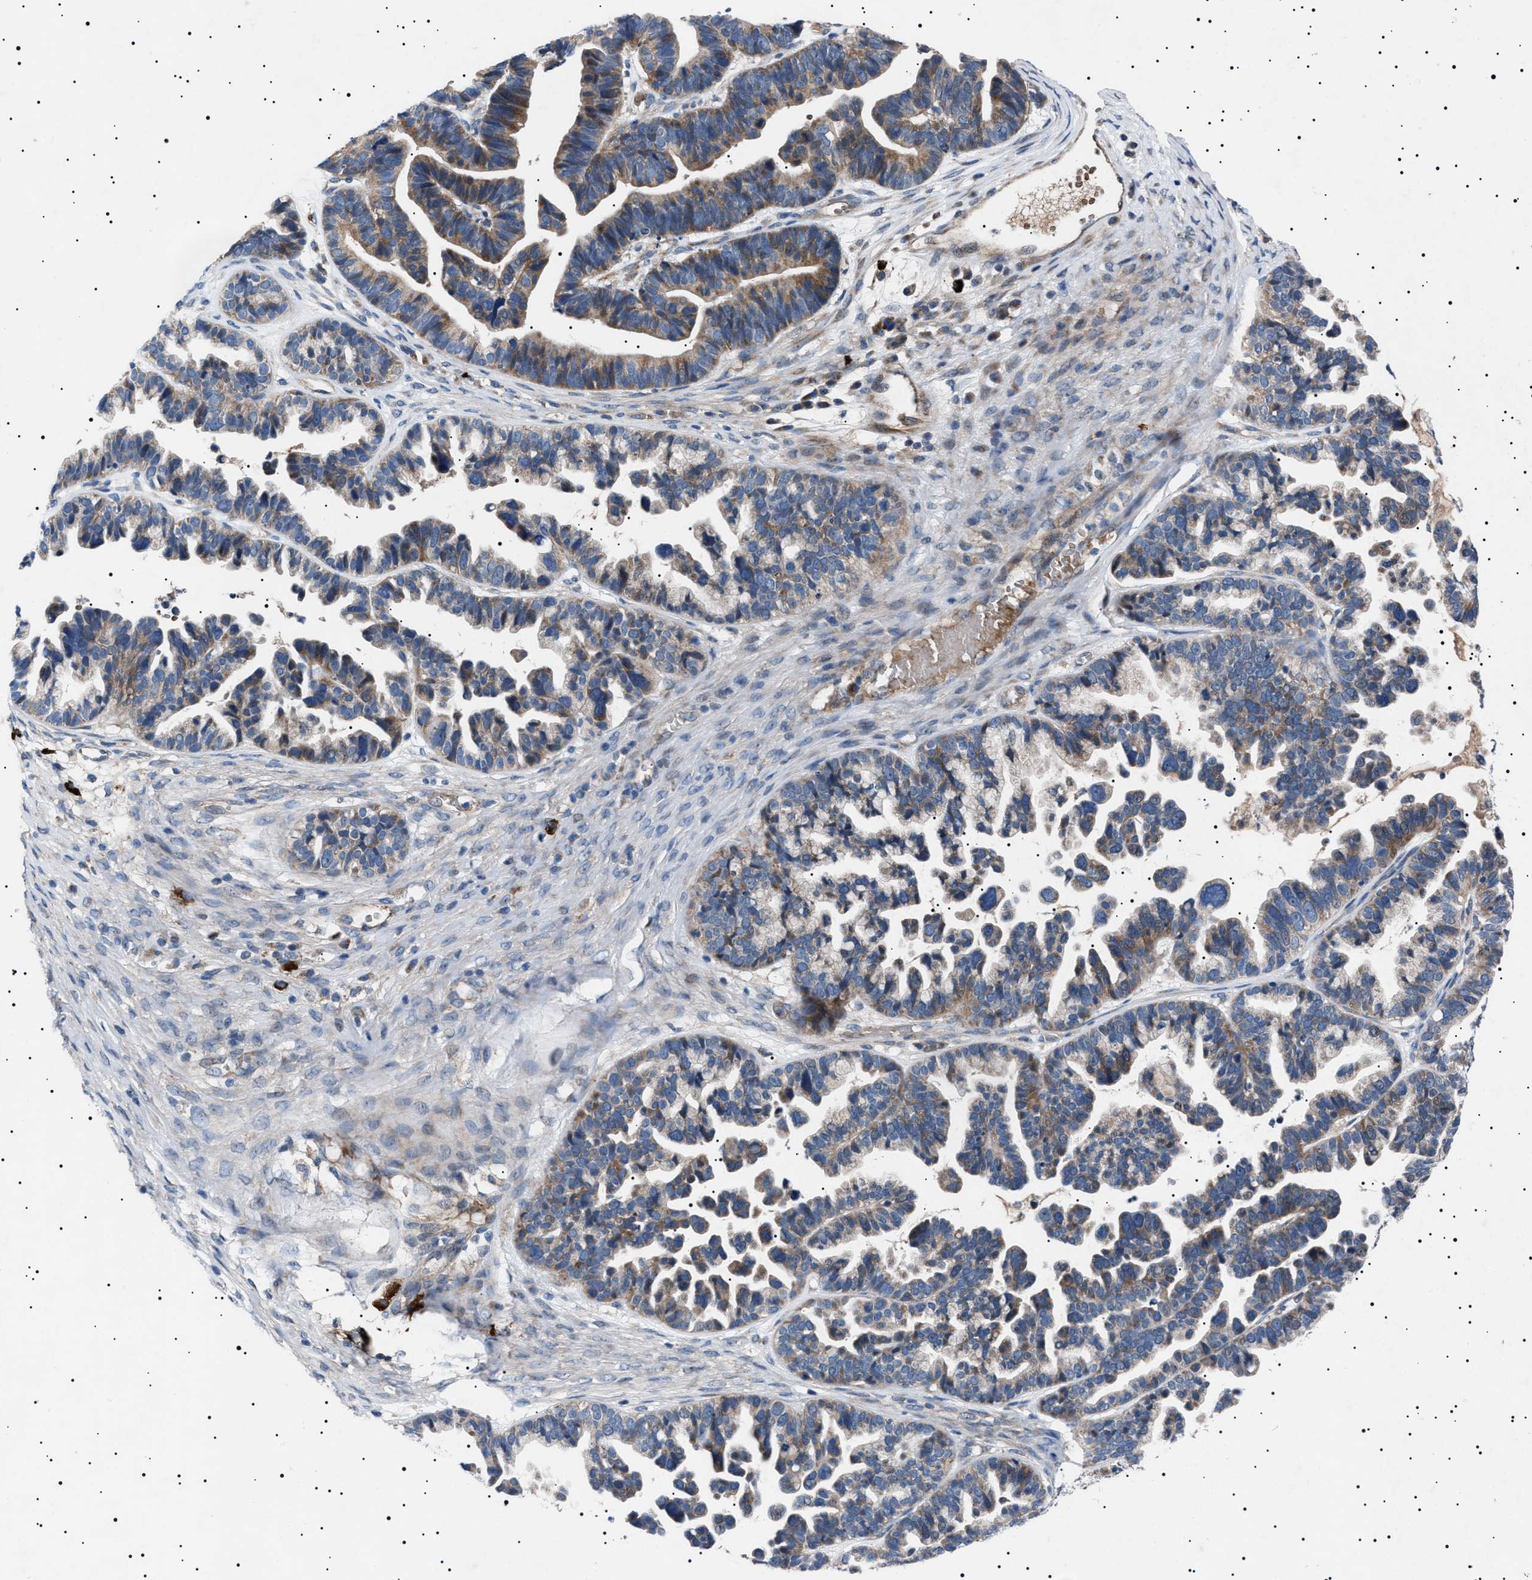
{"staining": {"intensity": "moderate", "quantity": ">75%", "location": "cytoplasmic/membranous"}, "tissue": "ovarian cancer", "cell_type": "Tumor cells", "image_type": "cancer", "snomed": [{"axis": "morphology", "description": "Cystadenocarcinoma, serous, NOS"}, {"axis": "topography", "description": "Ovary"}], "caption": "A photomicrograph of human serous cystadenocarcinoma (ovarian) stained for a protein displays moderate cytoplasmic/membranous brown staining in tumor cells.", "gene": "PTRH1", "patient": {"sex": "female", "age": 56}}